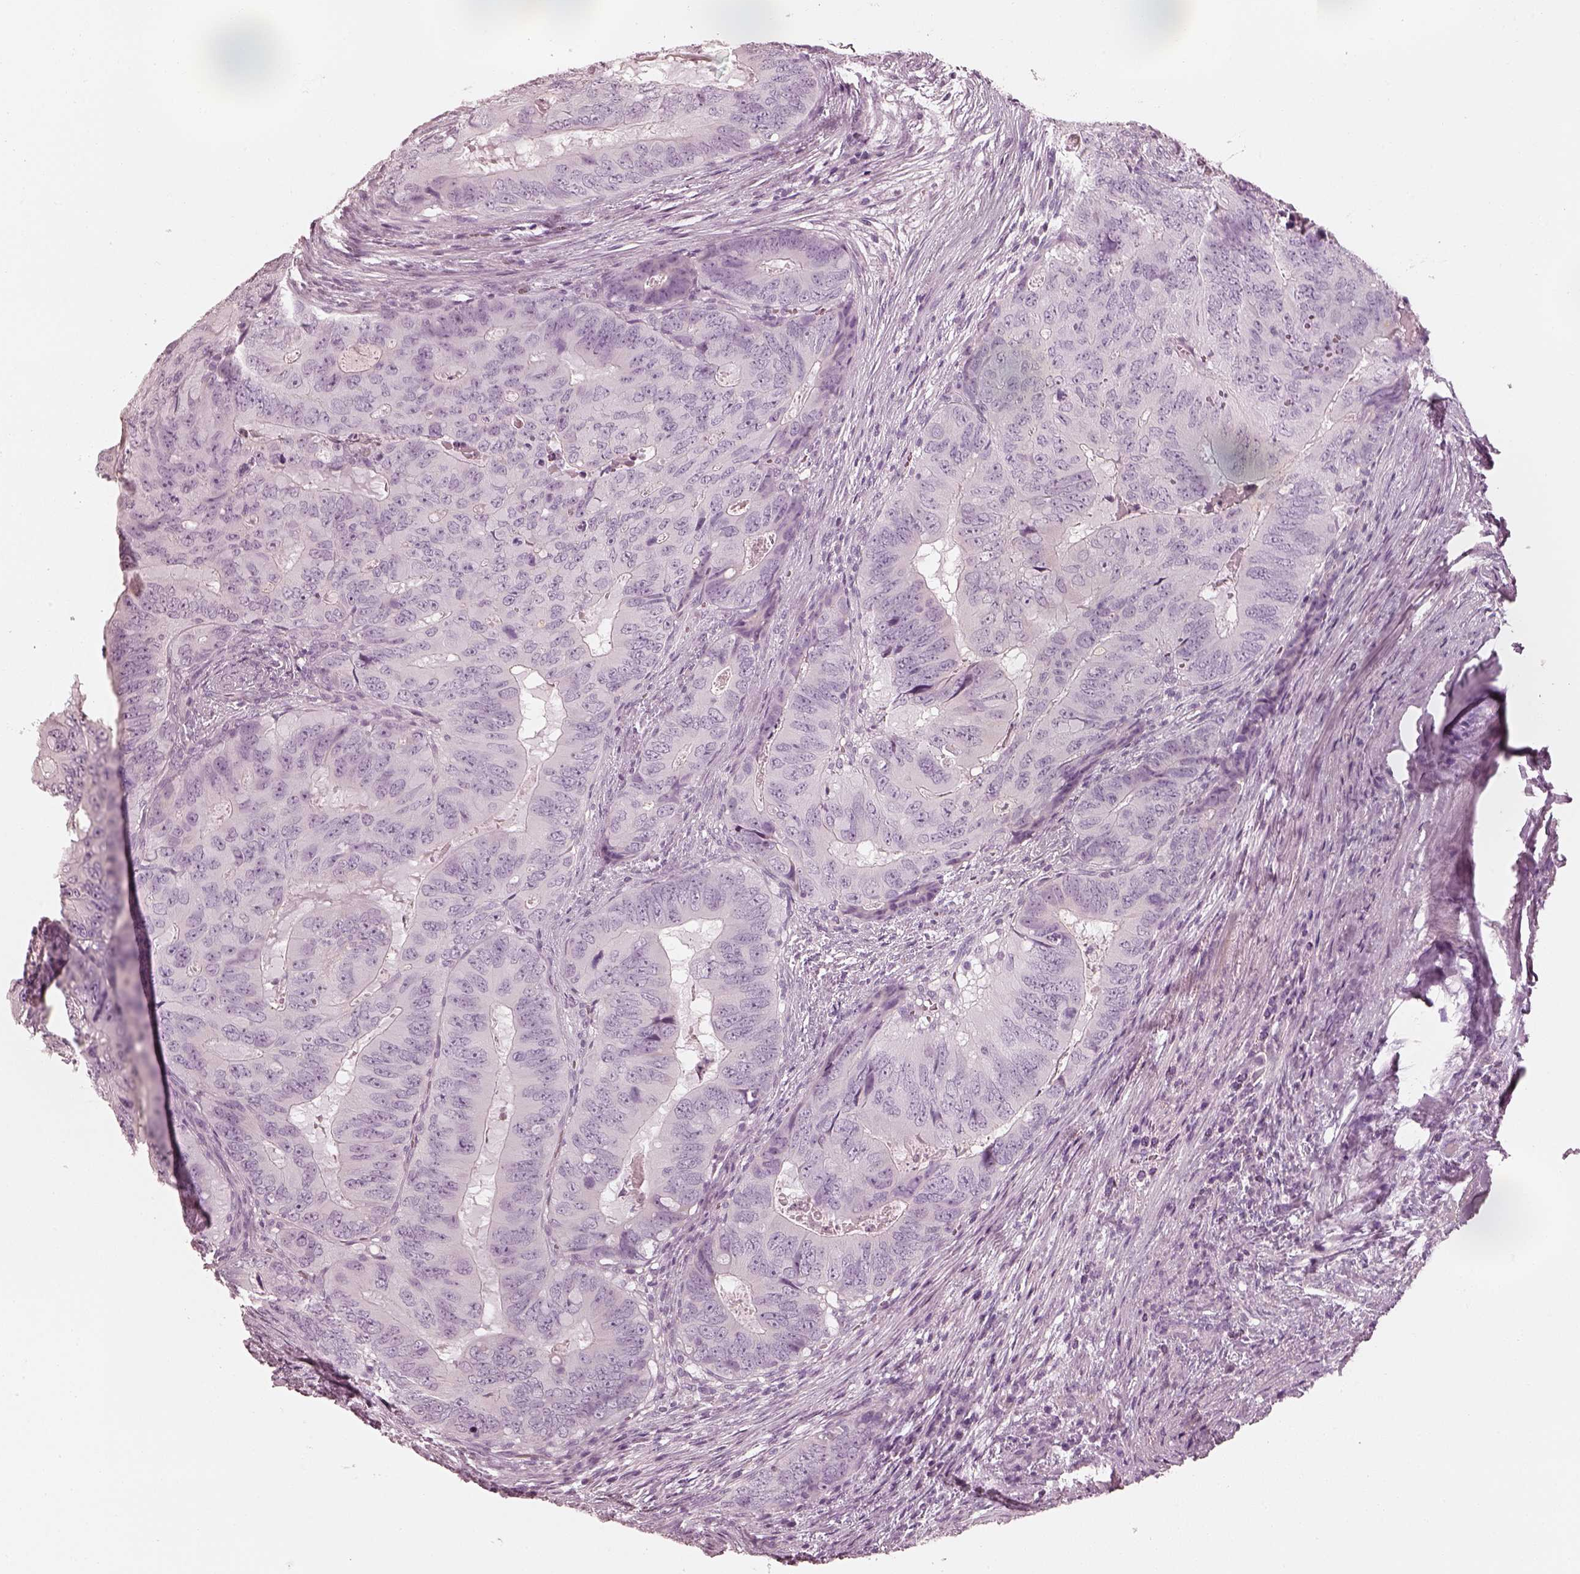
{"staining": {"intensity": "negative", "quantity": "none", "location": "none"}, "tissue": "colorectal cancer", "cell_type": "Tumor cells", "image_type": "cancer", "snomed": [{"axis": "morphology", "description": "Adenocarcinoma, NOS"}, {"axis": "topography", "description": "Colon"}], "caption": "An image of human adenocarcinoma (colorectal) is negative for staining in tumor cells. (DAB IHC, high magnification).", "gene": "R3HDML", "patient": {"sex": "male", "age": 79}}